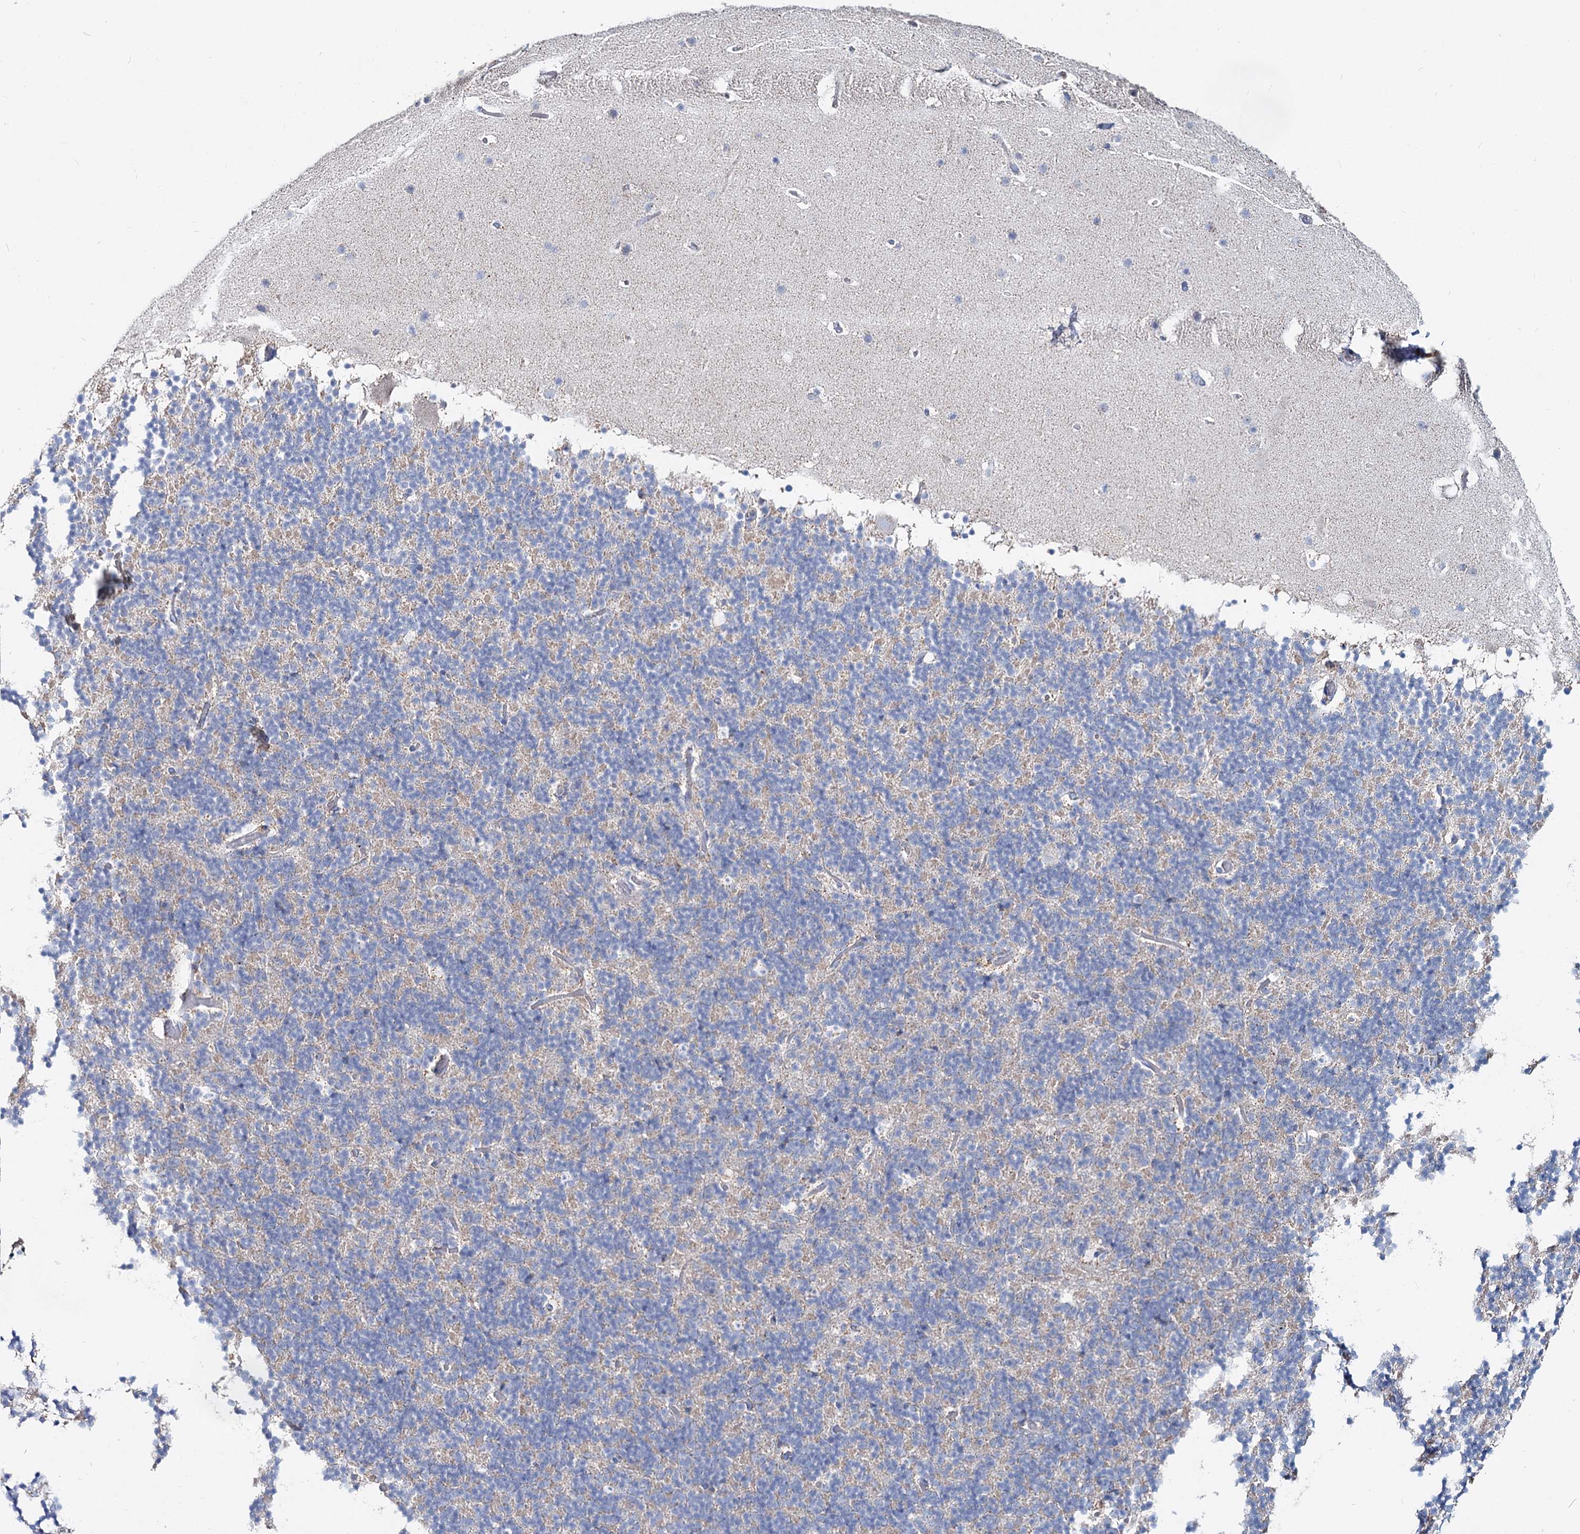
{"staining": {"intensity": "negative", "quantity": "none", "location": "none"}, "tissue": "cerebellum", "cell_type": "Cells in granular layer", "image_type": "normal", "snomed": [{"axis": "morphology", "description": "Normal tissue, NOS"}, {"axis": "topography", "description": "Cerebellum"}], "caption": "Protein analysis of unremarkable cerebellum reveals no significant positivity in cells in granular layer. (Immunohistochemistry, brightfield microscopy, high magnification).", "gene": "MCCC2", "patient": {"sex": "male", "age": 57}}